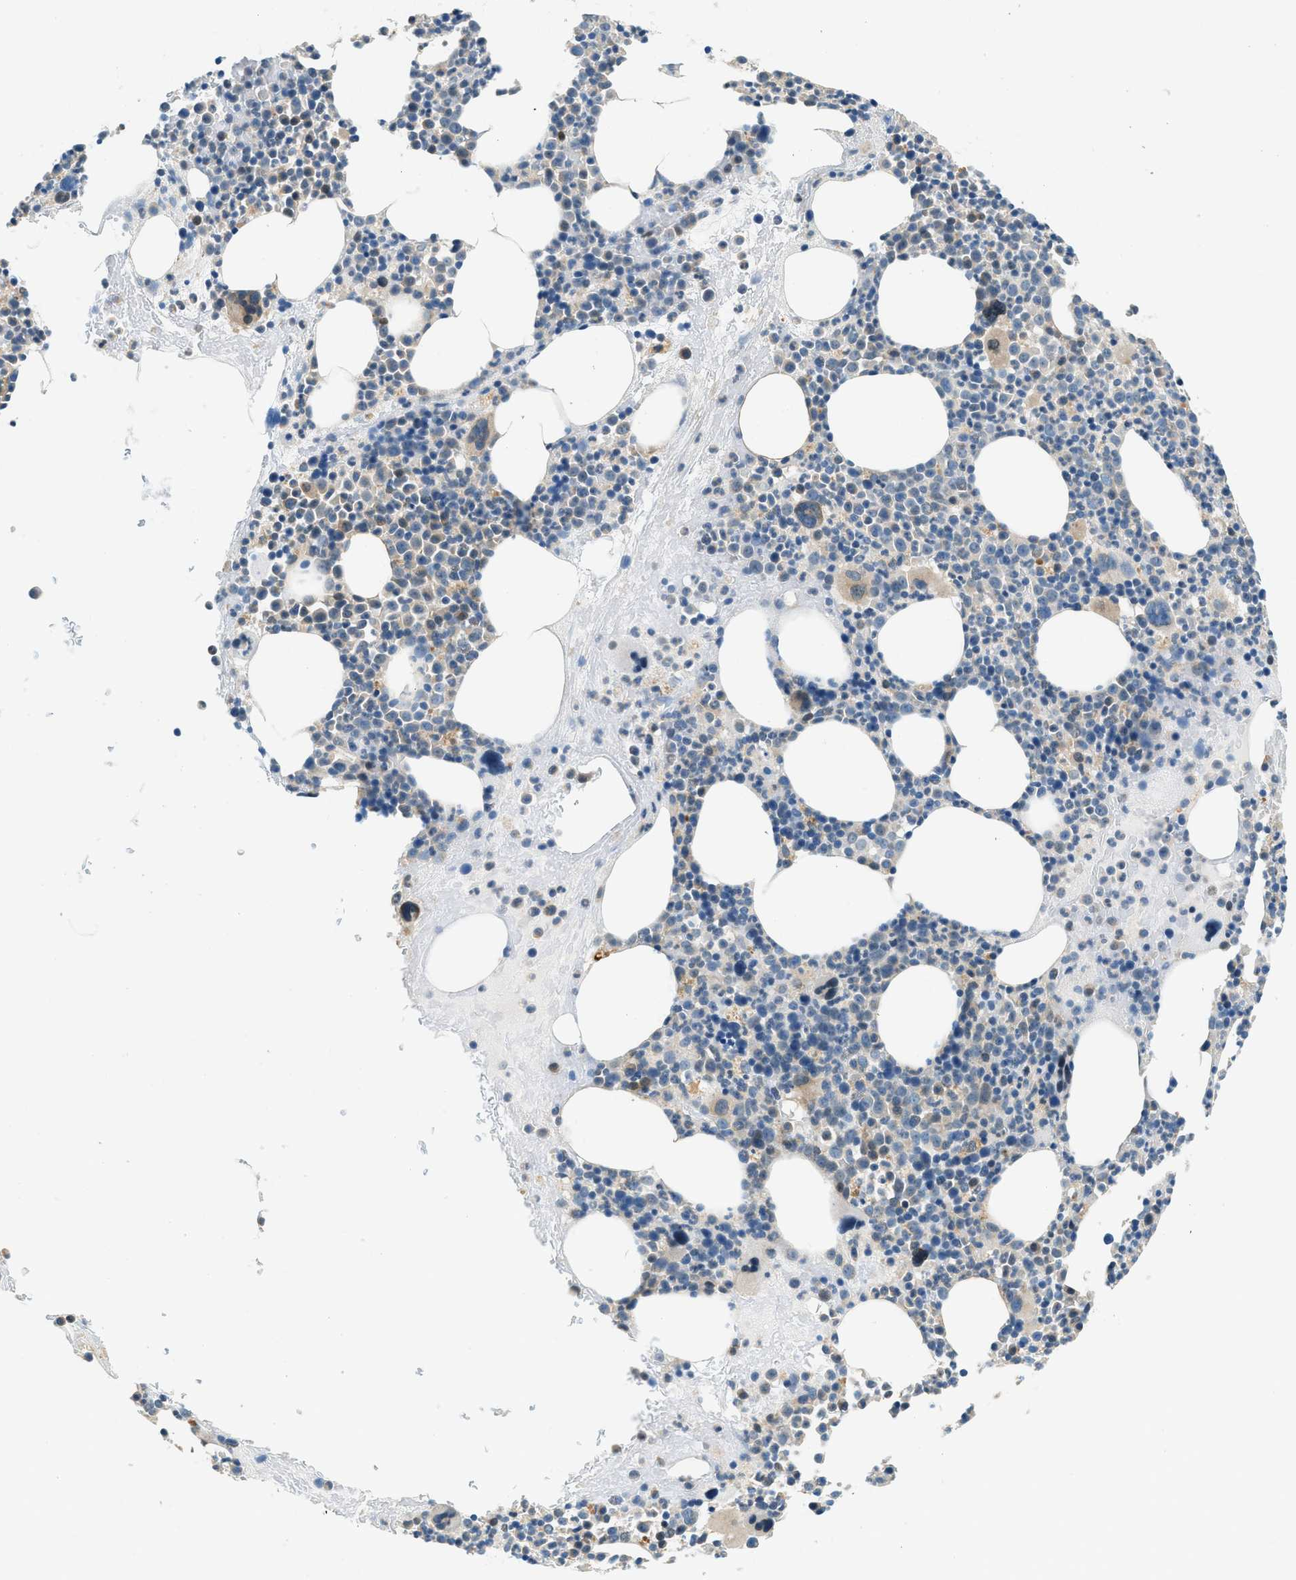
{"staining": {"intensity": "weak", "quantity": "<25%", "location": "cytoplasmic/membranous"}, "tissue": "bone marrow", "cell_type": "Hematopoietic cells", "image_type": "normal", "snomed": [{"axis": "morphology", "description": "Normal tissue, NOS"}, {"axis": "morphology", "description": "Inflammation, NOS"}, {"axis": "topography", "description": "Bone marrow"}], "caption": "Image shows no protein staining in hematopoietic cells of normal bone marrow.", "gene": "ZNF367", "patient": {"sex": "male", "age": 73}}